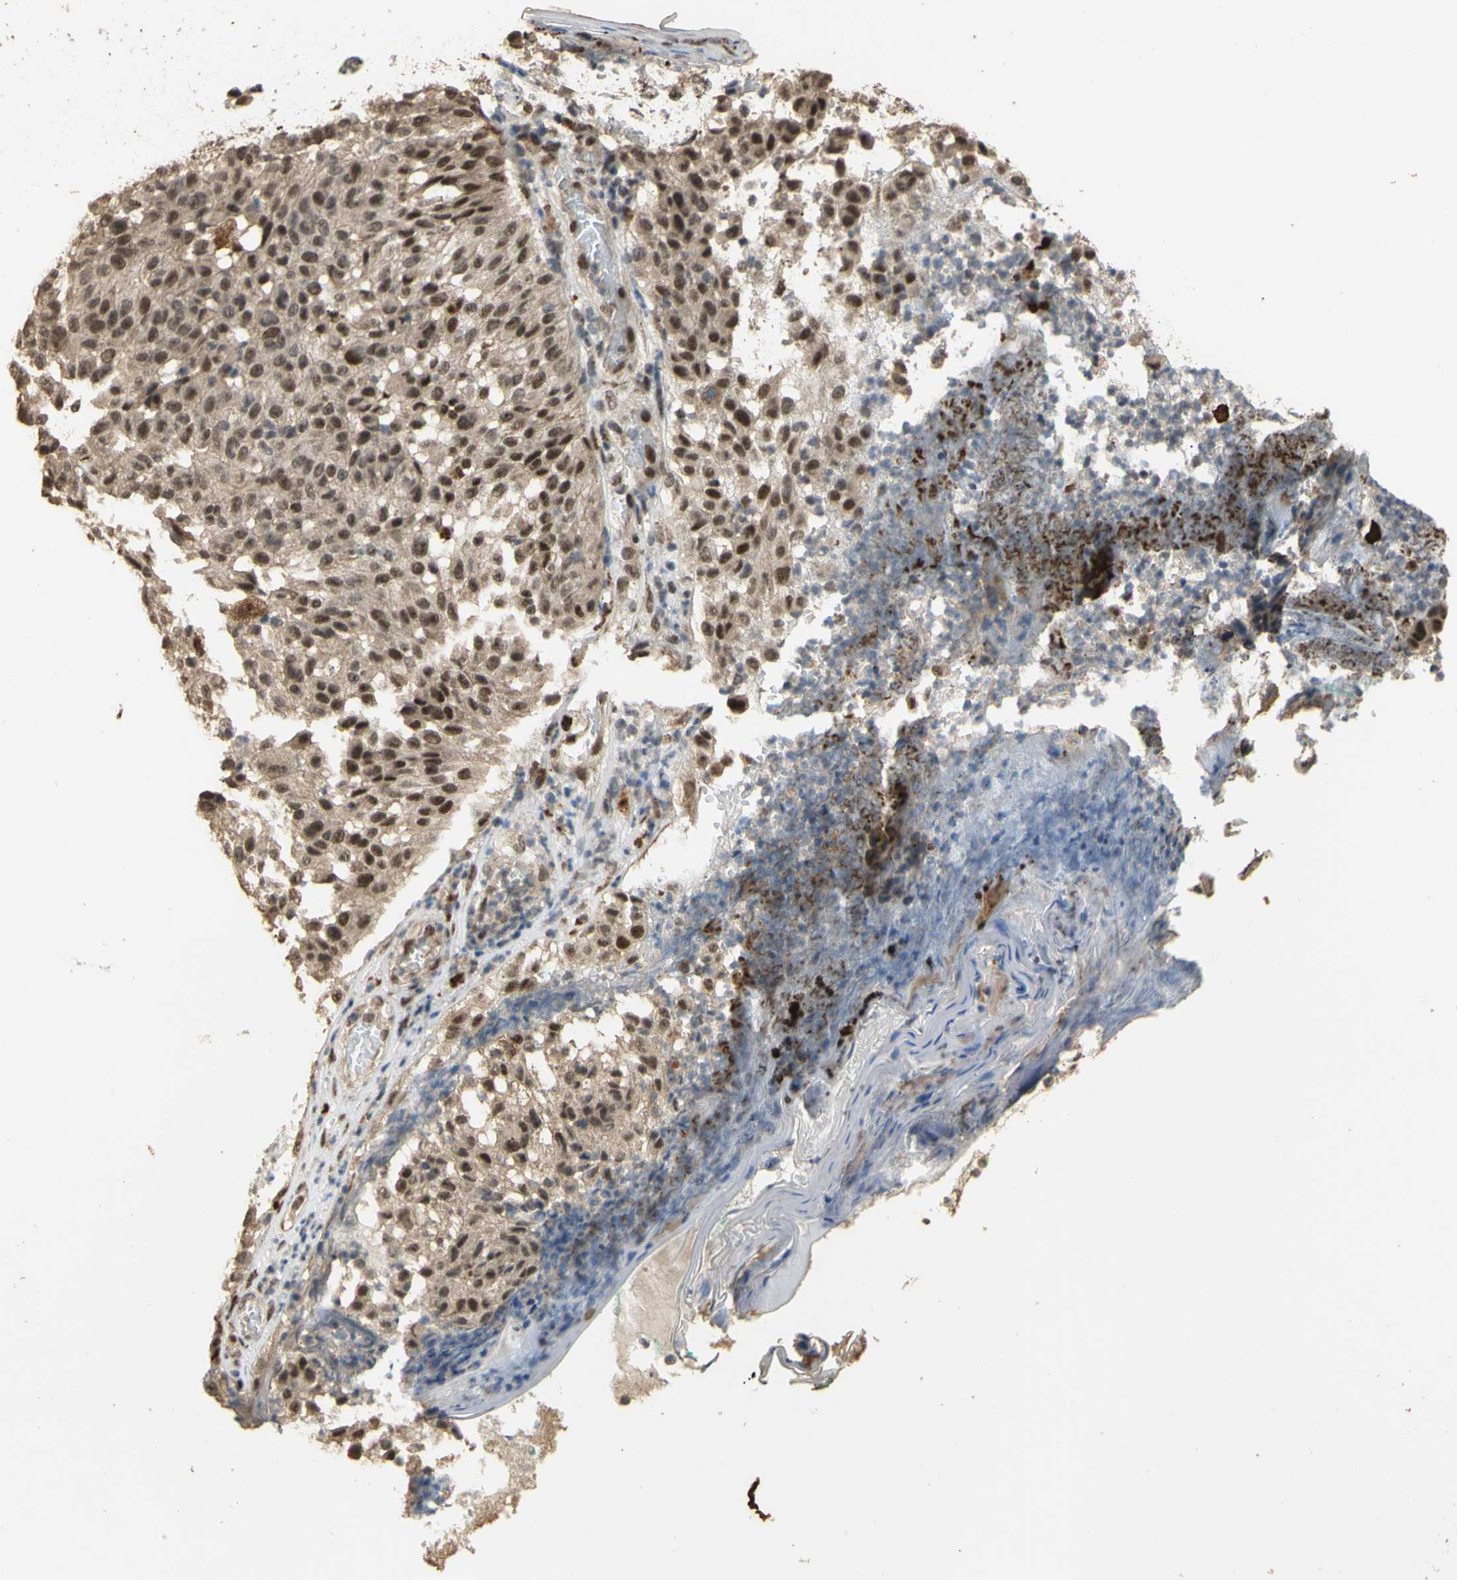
{"staining": {"intensity": "moderate", "quantity": ">75%", "location": "cytoplasmic/membranous,nuclear"}, "tissue": "melanoma", "cell_type": "Tumor cells", "image_type": "cancer", "snomed": [{"axis": "morphology", "description": "Malignant melanoma, NOS"}, {"axis": "topography", "description": "Skin"}], "caption": "Moderate cytoplasmic/membranous and nuclear protein staining is appreciated in approximately >75% of tumor cells in malignant melanoma.", "gene": "GTF2E2", "patient": {"sex": "female", "age": 46}}